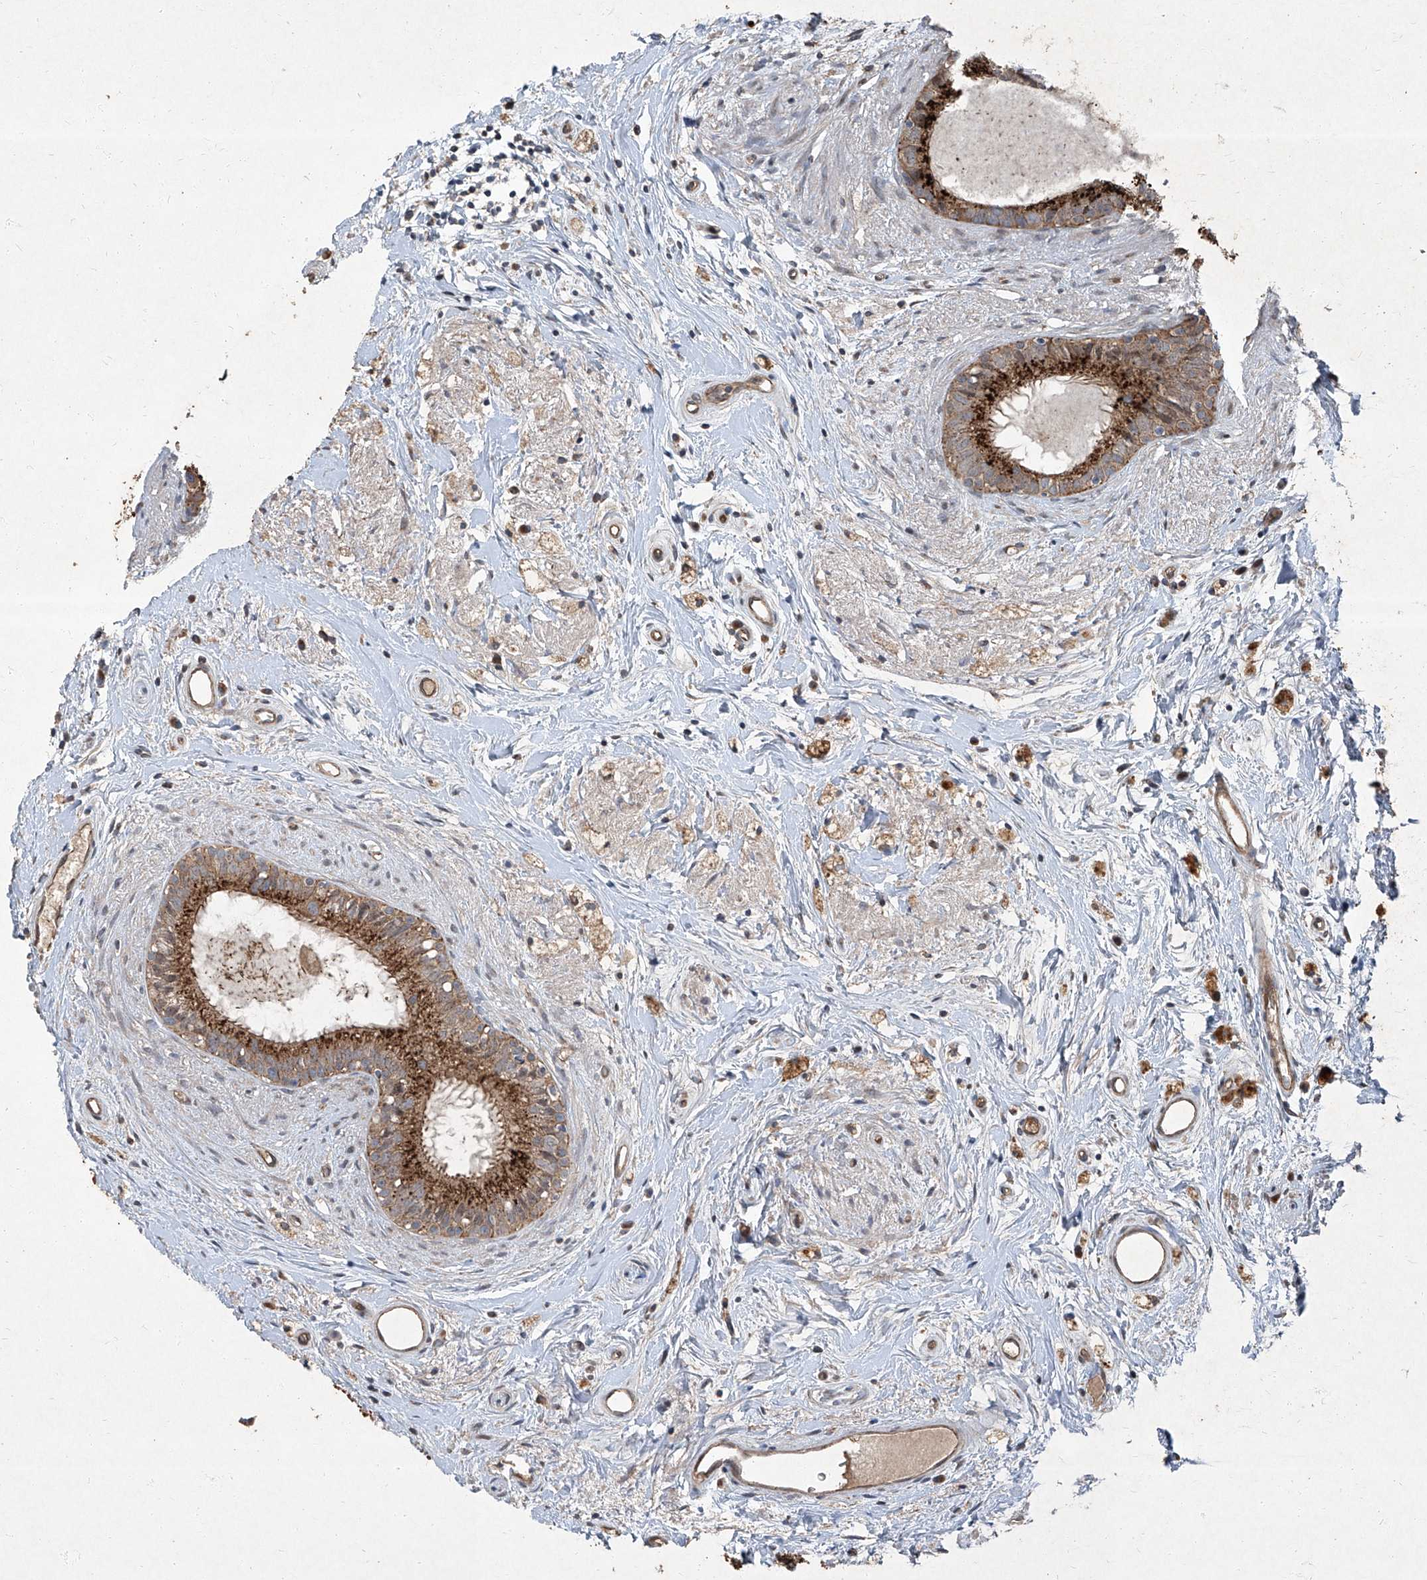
{"staining": {"intensity": "moderate", "quantity": ">75%", "location": "cytoplasmic/membranous"}, "tissue": "epididymis", "cell_type": "Glandular cells", "image_type": "normal", "snomed": [{"axis": "morphology", "description": "Normal tissue, NOS"}, {"axis": "topography", "description": "Epididymis"}], "caption": "Immunohistochemistry image of normal epididymis stained for a protein (brown), which demonstrates medium levels of moderate cytoplasmic/membranous positivity in approximately >75% of glandular cells.", "gene": "CCN1", "patient": {"sex": "male", "age": 80}}